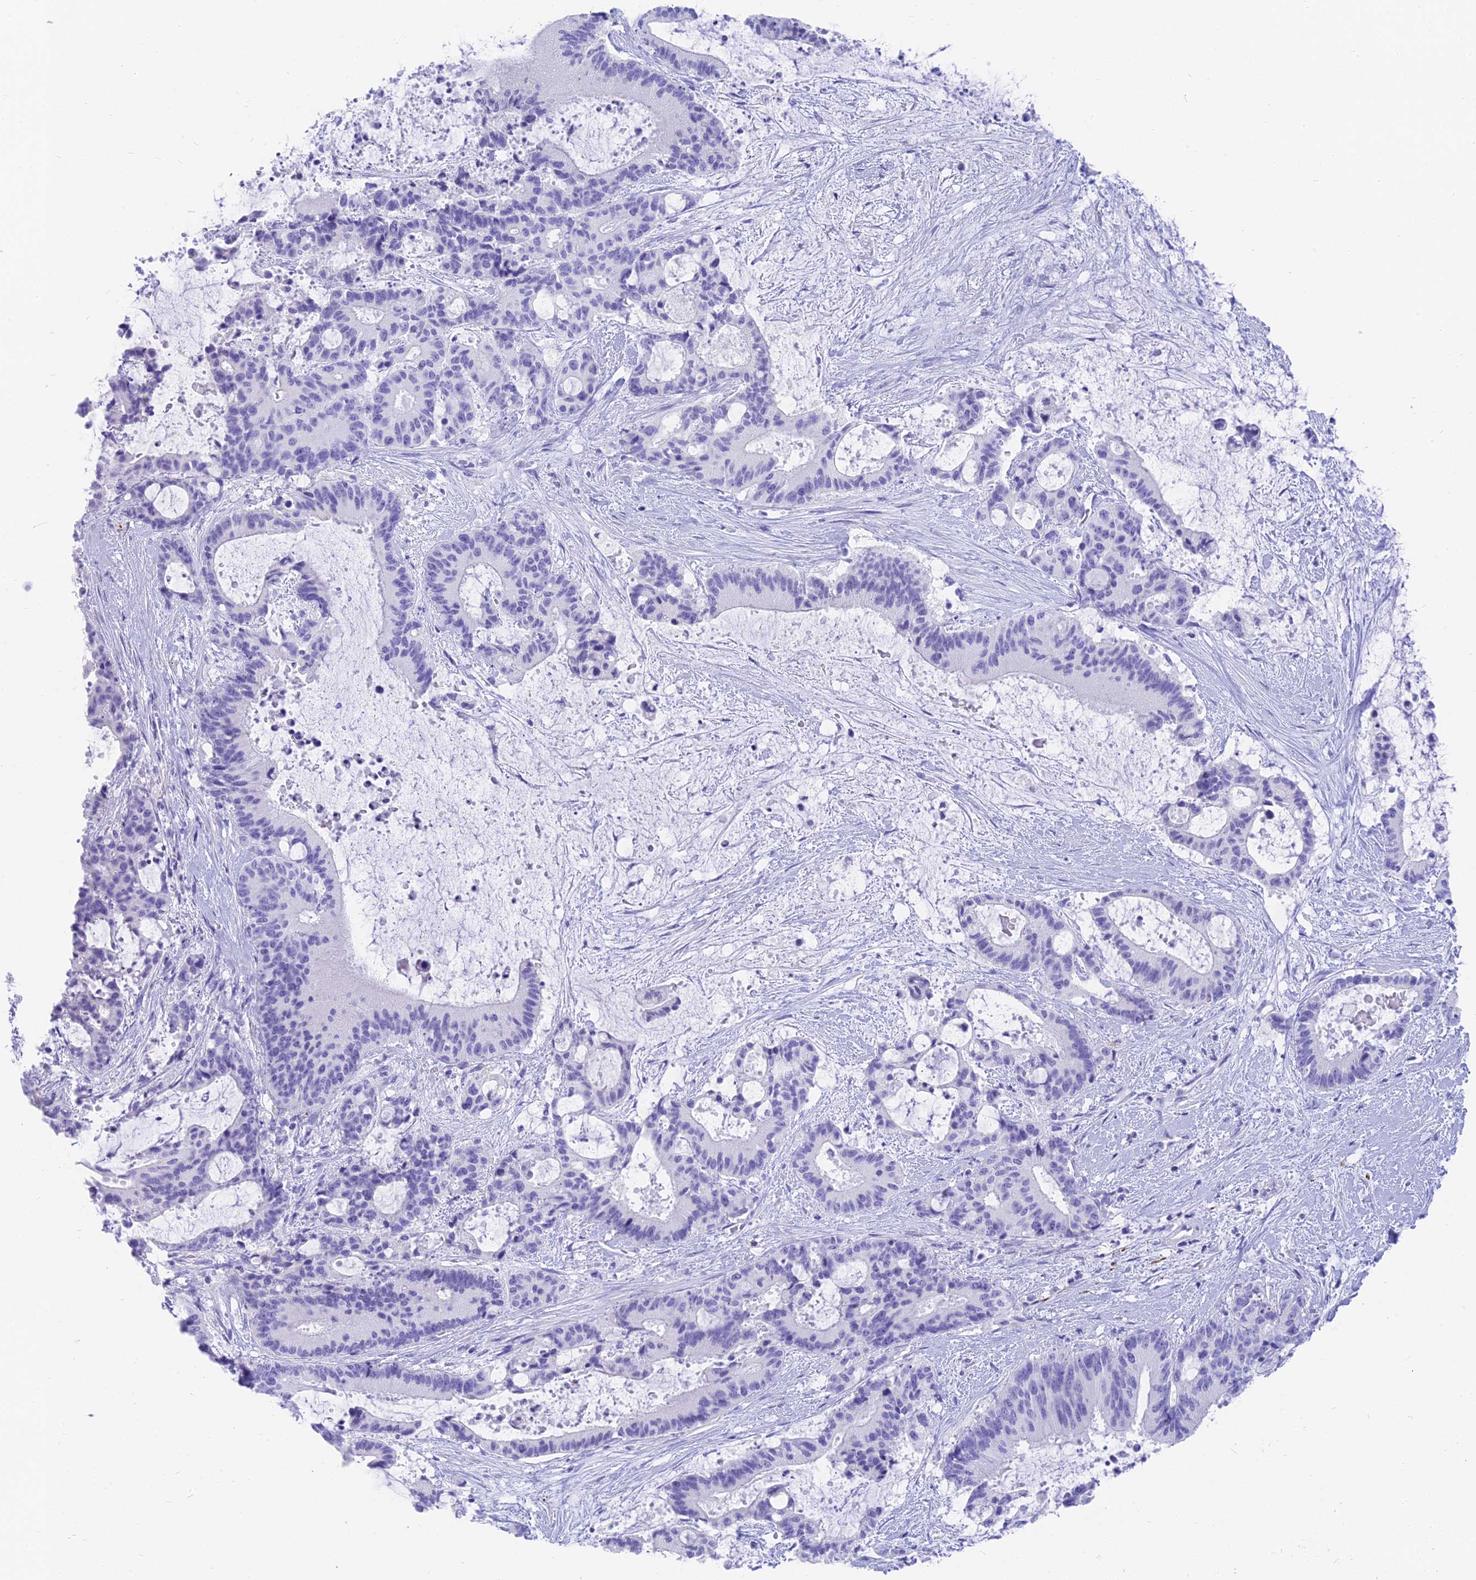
{"staining": {"intensity": "negative", "quantity": "none", "location": "none"}, "tissue": "liver cancer", "cell_type": "Tumor cells", "image_type": "cancer", "snomed": [{"axis": "morphology", "description": "Normal tissue, NOS"}, {"axis": "morphology", "description": "Cholangiocarcinoma"}, {"axis": "topography", "description": "Liver"}, {"axis": "topography", "description": "Peripheral nerve tissue"}], "caption": "Immunohistochemistry (IHC) histopathology image of neoplastic tissue: liver cholangiocarcinoma stained with DAB demonstrates no significant protein positivity in tumor cells.", "gene": "SLC36A2", "patient": {"sex": "female", "age": 73}}